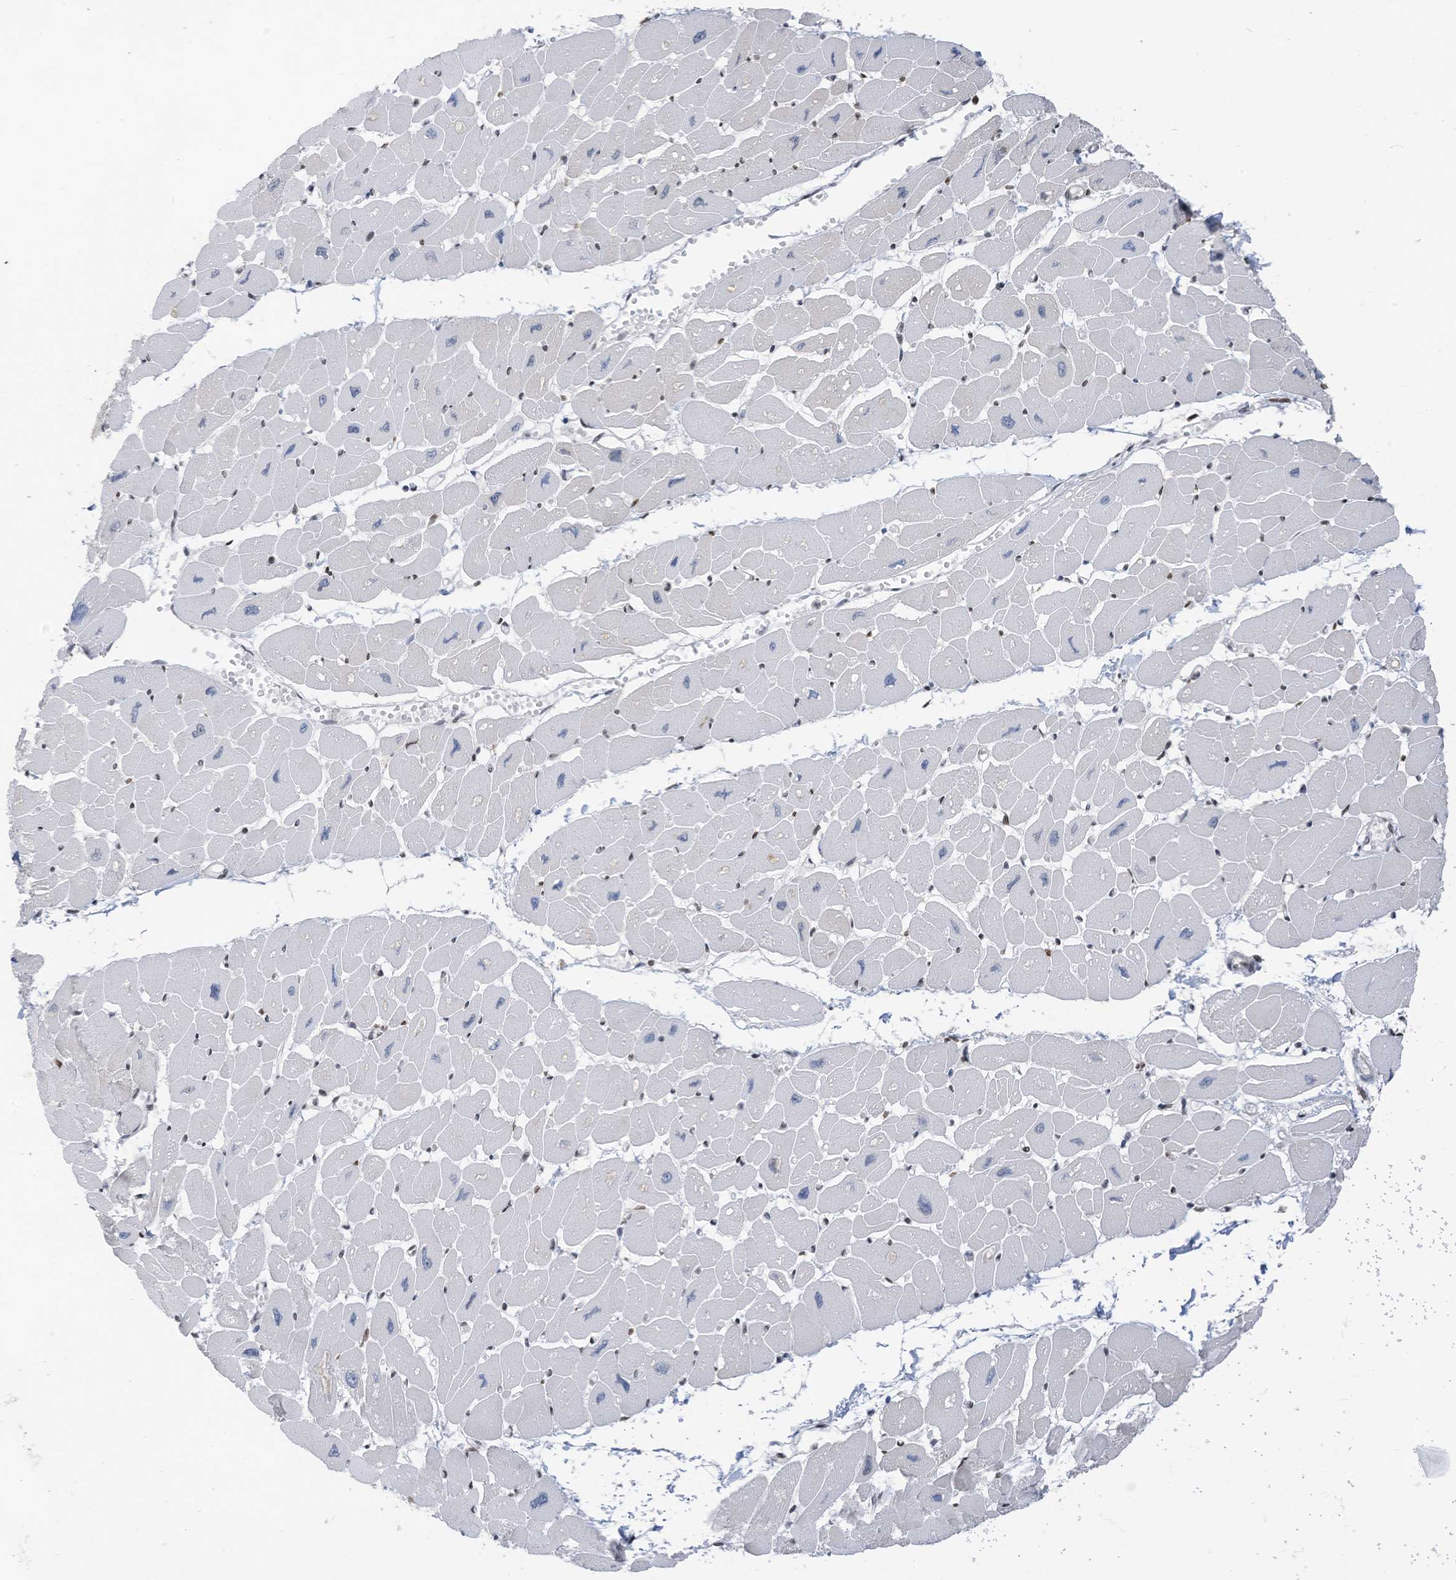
{"staining": {"intensity": "moderate", "quantity": "<25%", "location": "nuclear"}, "tissue": "heart muscle", "cell_type": "Cardiomyocytes", "image_type": "normal", "snomed": [{"axis": "morphology", "description": "Normal tissue, NOS"}, {"axis": "topography", "description": "Heart"}], "caption": "Brown immunohistochemical staining in normal heart muscle exhibits moderate nuclear staining in about <25% of cardiomyocytes.", "gene": "KHSRP", "patient": {"sex": "female", "age": 54}}